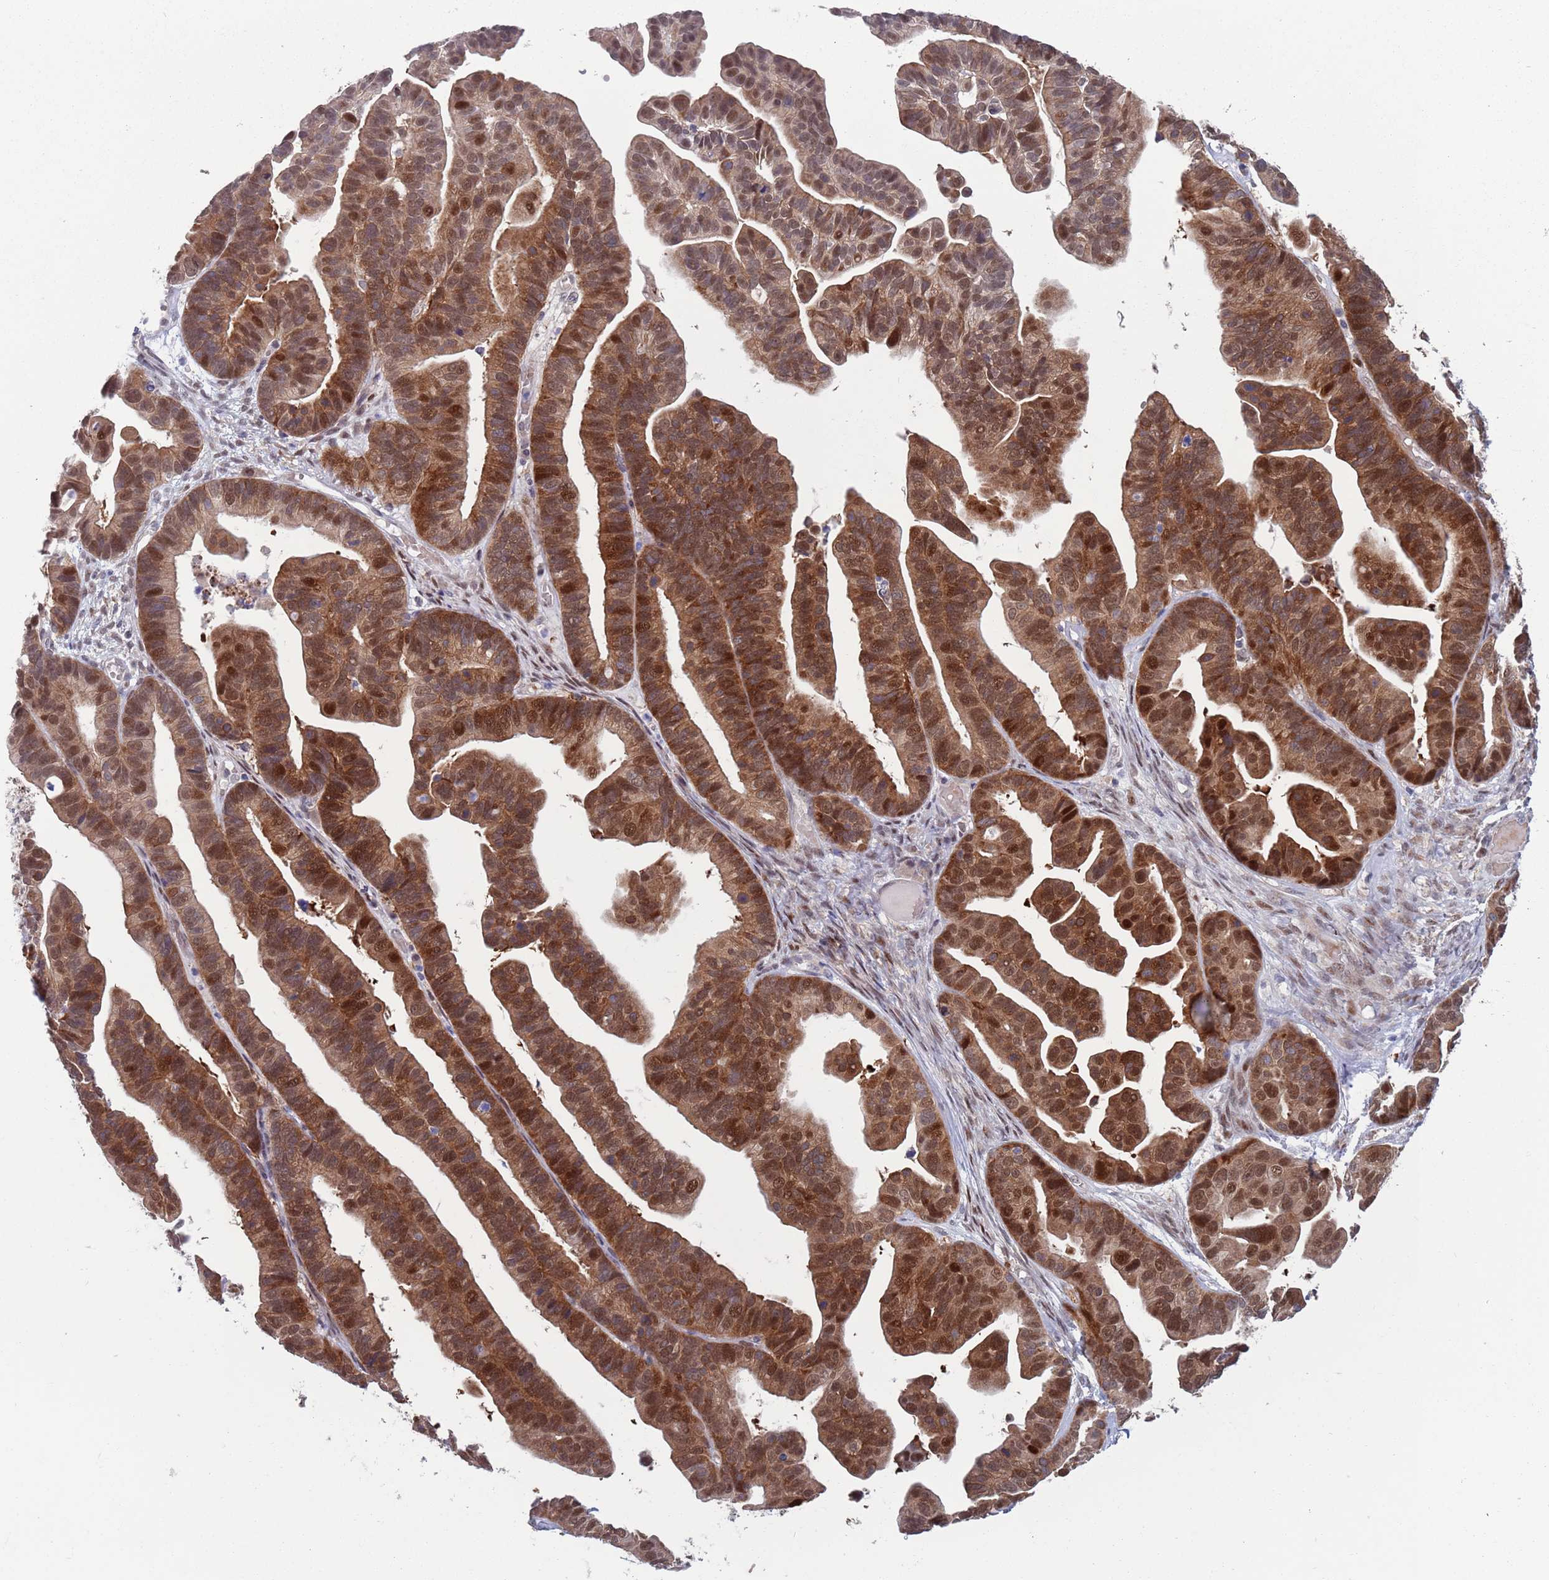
{"staining": {"intensity": "moderate", "quantity": ">75%", "location": "cytoplasmic/membranous,nuclear"}, "tissue": "ovarian cancer", "cell_type": "Tumor cells", "image_type": "cancer", "snomed": [{"axis": "morphology", "description": "Cystadenocarcinoma, serous, NOS"}, {"axis": "topography", "description": "Ovary"}], "caption": "Protein staining of ovarian serous cystadenocarcinoma tissue reveals moderate cytoplasmic/membranous and nuclear staining in about >75% of tumor cells.", "gene": "CLNS1A", "patient": {"sex": "female", "age": 56}}